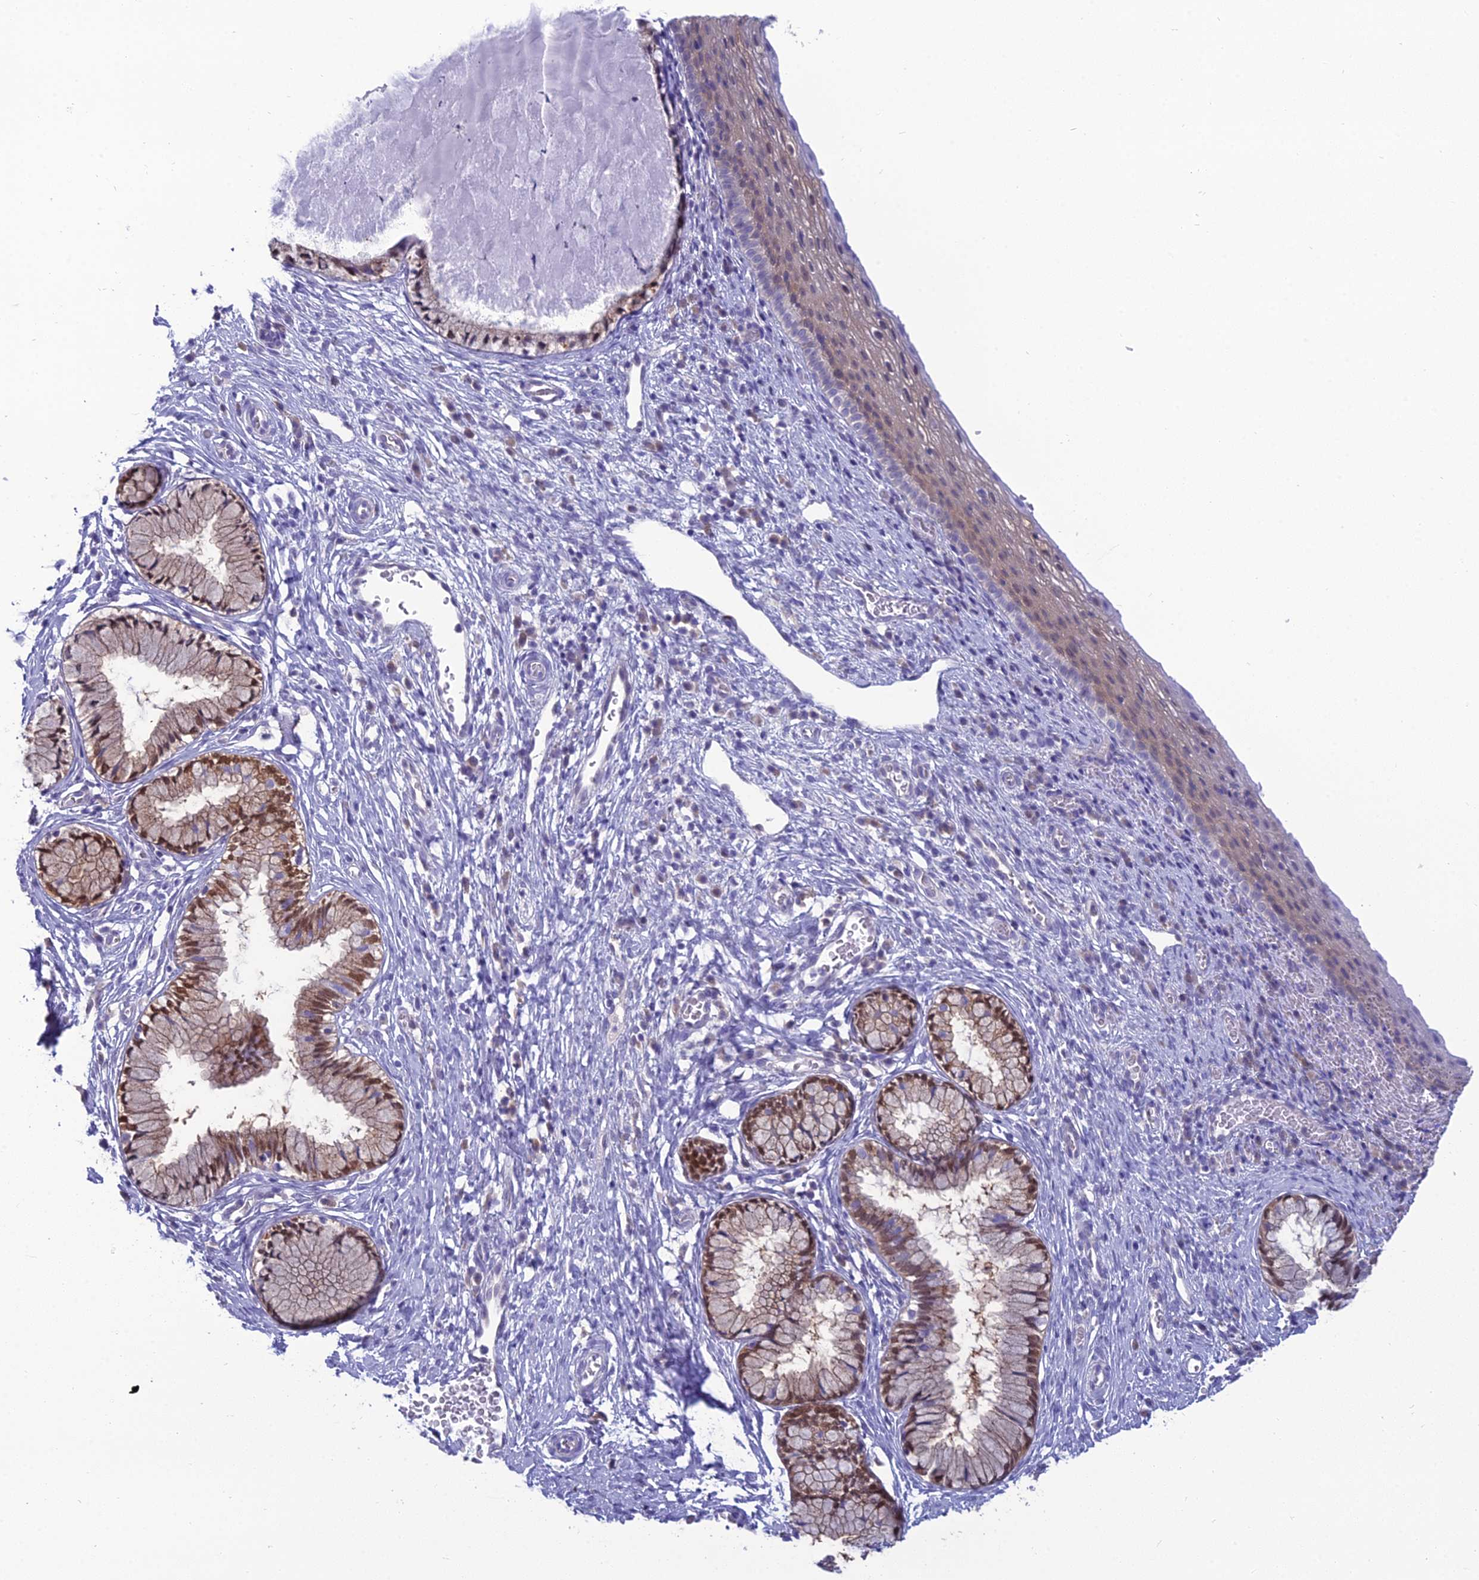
{"staining": {"intensity": "moderate", "quantity": "<25%", "location": "cytoplasmic/membranous,nuclear"}, "tissue": "cervix", "cell_type": "Glandular cells", "image_type": "normal", "snomed": [{"axis": "morphology", "description": "Normal tissue, NOS"}, {"axis": "topography", "description": "Cervix"}], "caption": "Moderate cytoplasmic/membranous,nuclear positivity for a protein is seen in about <25% of glandular cells of unremarkable cervix using IHC.", "gene": "GNPNAT1", "patient": {"sex": "female", "age": 27}}